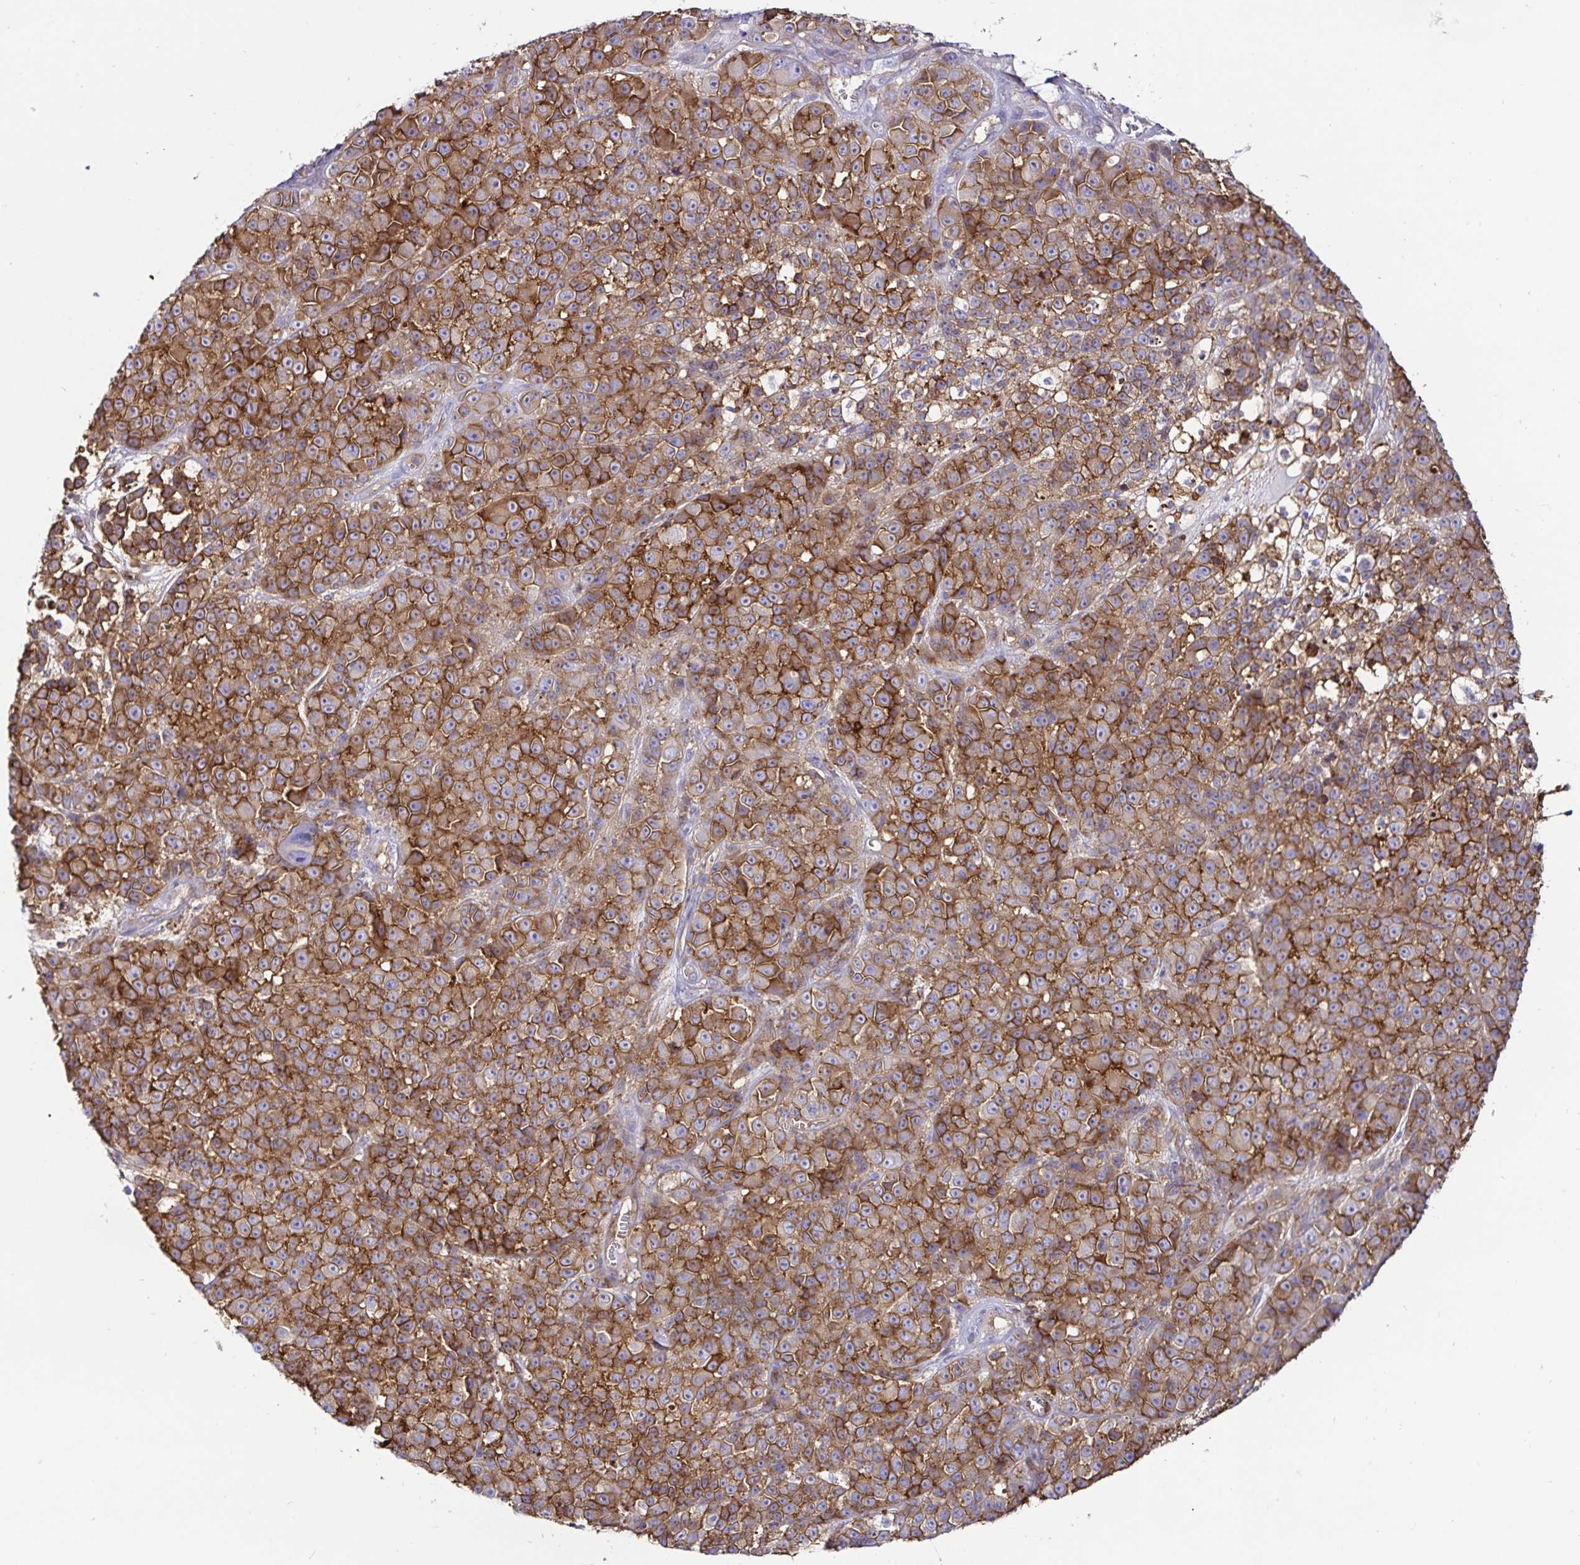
{"staining": {"intensity": "moderate", "quantity": ">75%", "location": "cytoplasmic/membranous"}, "tissue": "melanoma", "cell_type": "Tumor cells", "image_type": "cancer", "snomed": [{"axis": "morphology", "description": "Malignant melanoma, NOS"}, {"axis": "topography", "description": "Skin"}, {"axis": "topography", "description": "Skin of back"}], "caption": "Protein positivity by immunohistochemistry (IHC) exhibits moderate cytoplasmic/membranous expression in approximately >75% of tumor cells in malignant melanoma.", "gene": "ANXA2", "patient": {"sex": "male", "age": 91}}